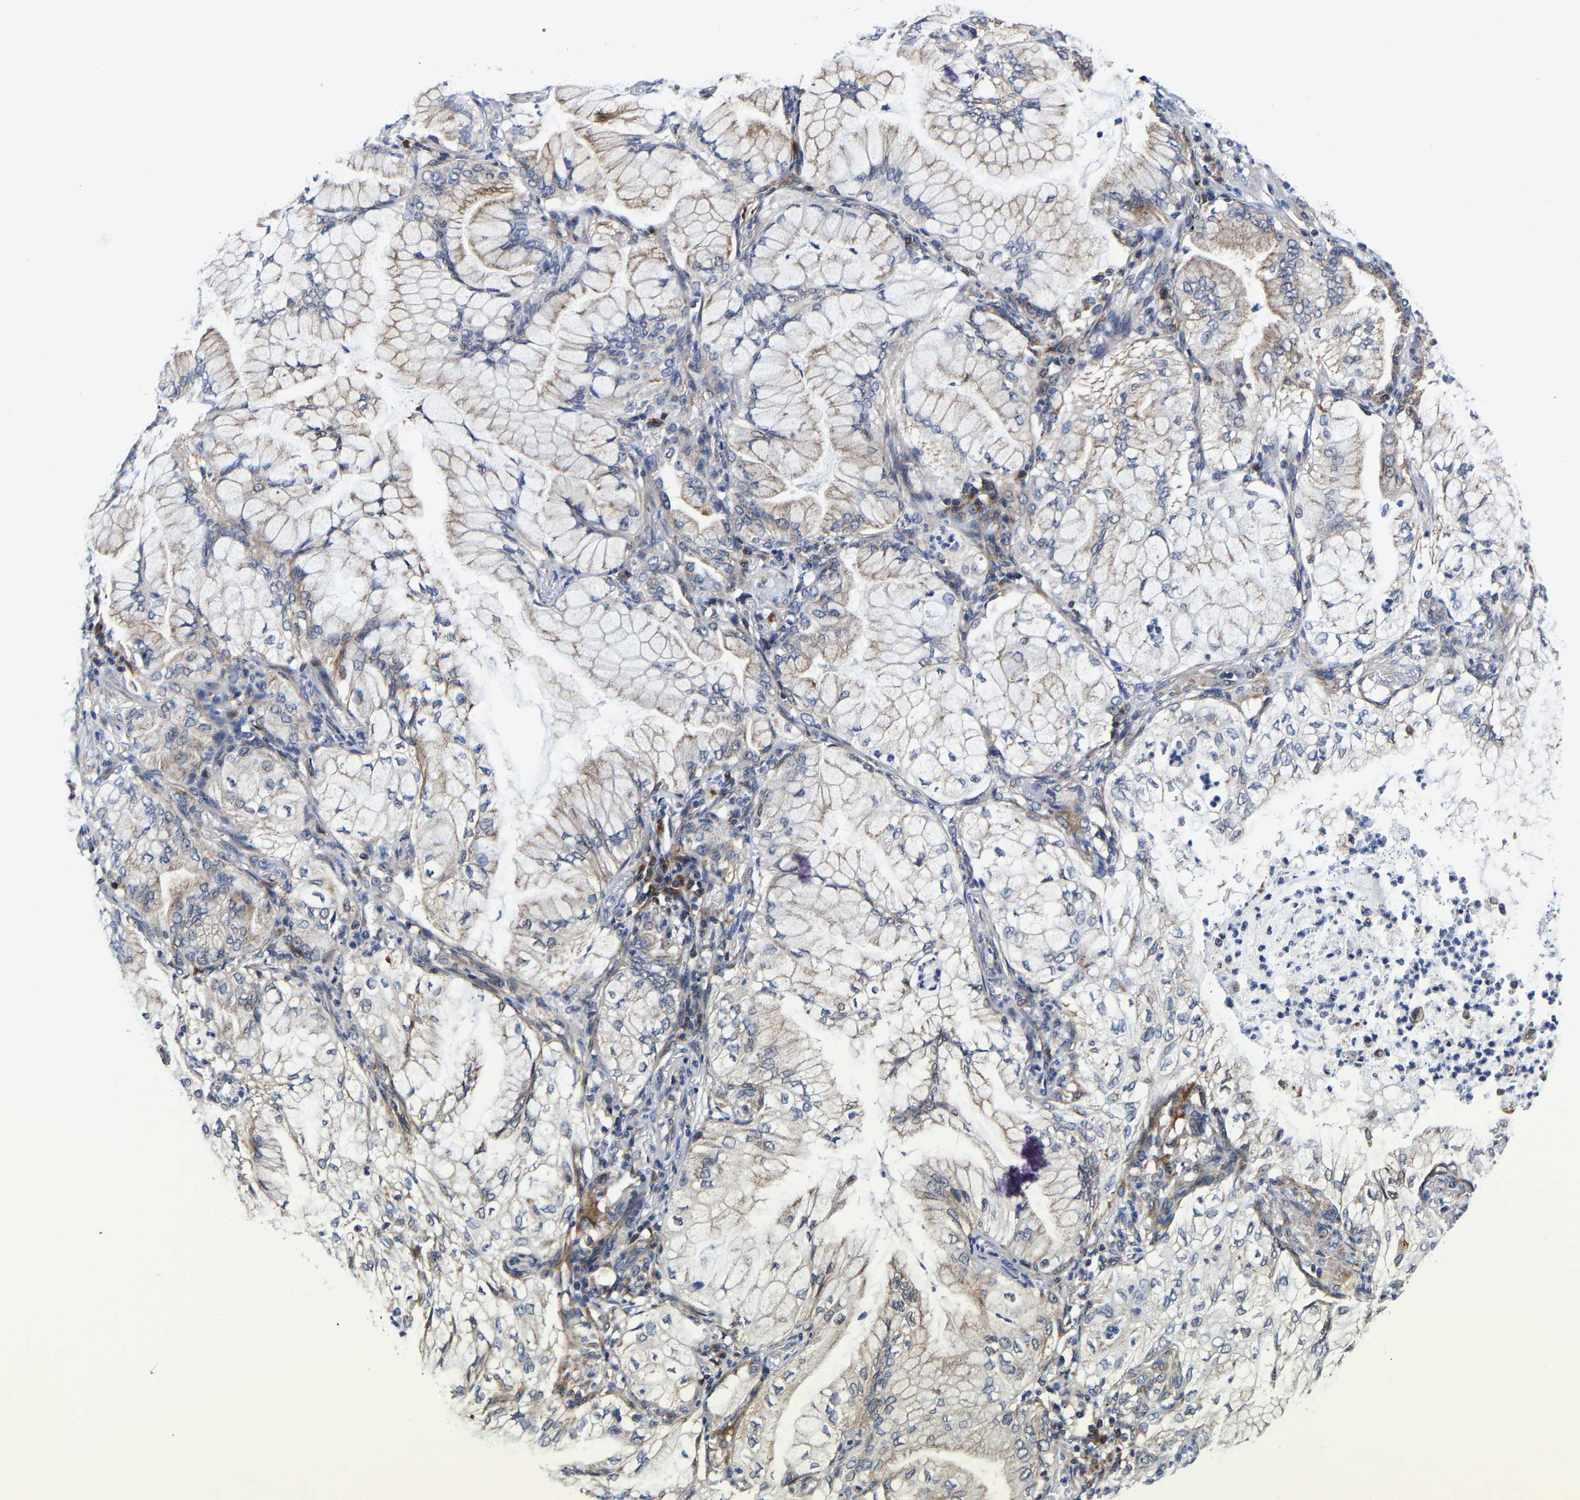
{"staining": {"intensity": "weak", "quantity": "25%-75%", "location": "cytoplasmic/membranous"}, "tissue": "lung cancer", "cell_type": "Tumor cells", "image_type": "cancer", "snomed": [{"axis": "morphology", "description": "Adenocarcinoma, NOS"}, {"axis": "topography", "description": "Lung"}], "caption": "This is an image of immunohistochemistry staining of adenocarcinoma (lung), which shows weak expression in the cytoplasmic/membranous of tumor cells.", "gene": "PFKFB3", "patient": {"sex": "female", "age": 70}}